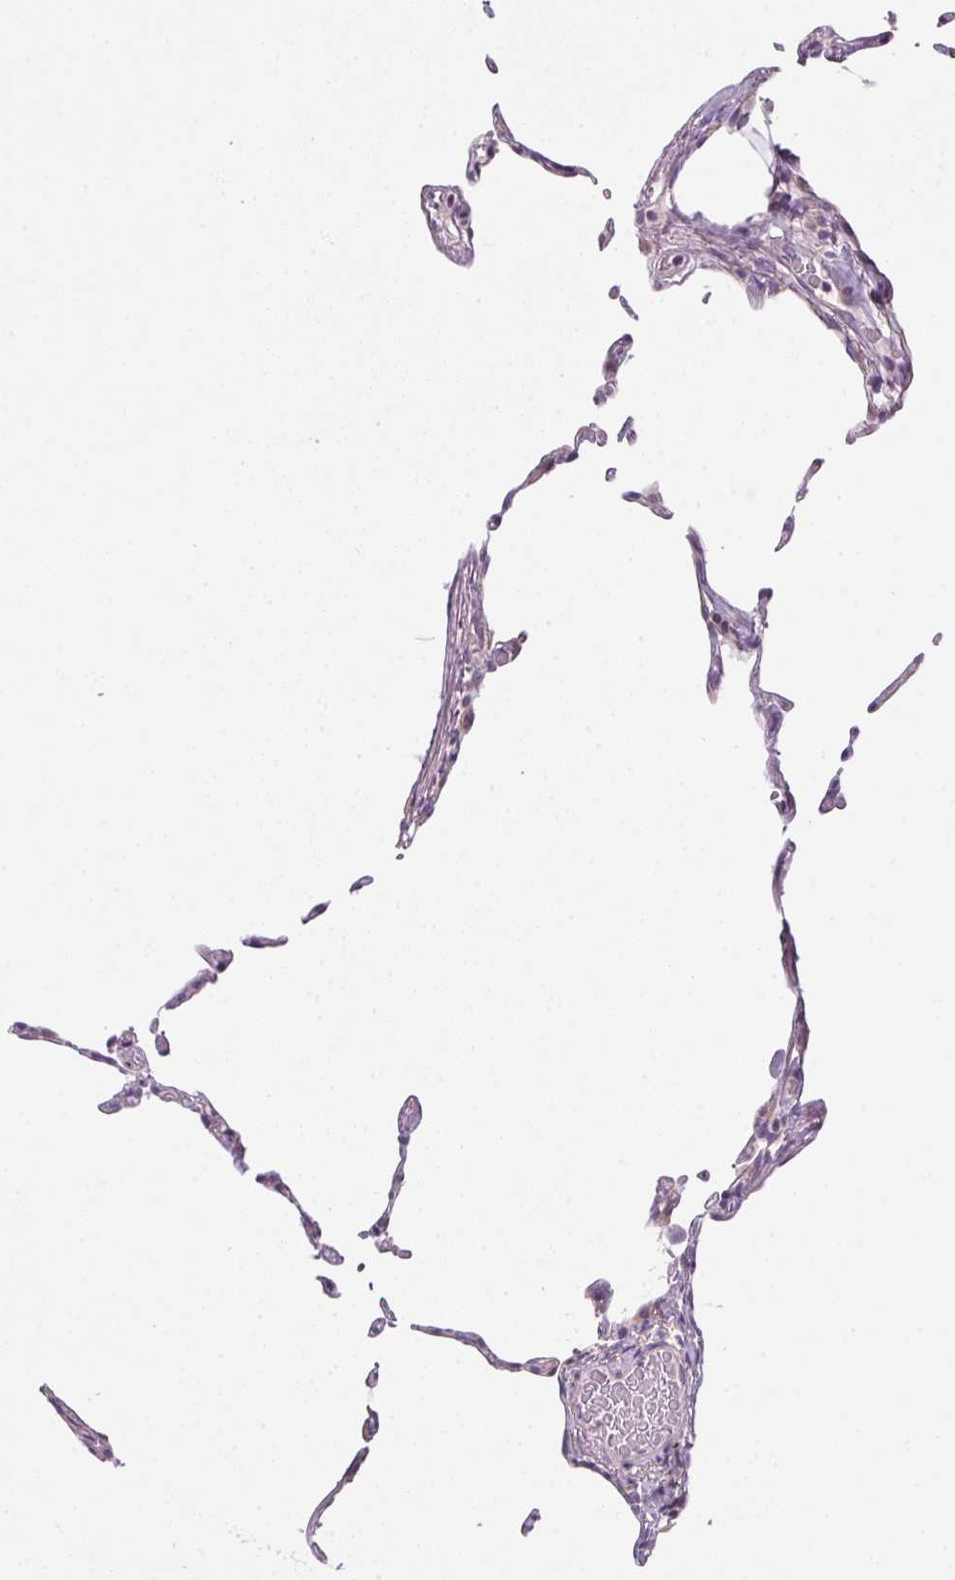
{"staining": {"intensity": "negative", "quantity": "none", "location": "none"}, "tissue": "lung", "cell_type": "Alveolar cells", "image_type": "normal", "snomed": [{"axis": "morphology", "description": "Normal tissue, NOS"}, {"axis": "topography", "description": "Lung"}], "caption": "The IHC photomicrograph has no significant staining in alveolar cells of lung.", "gene": "SPACA9", "patient": {"sex": "female", "age": 57}}